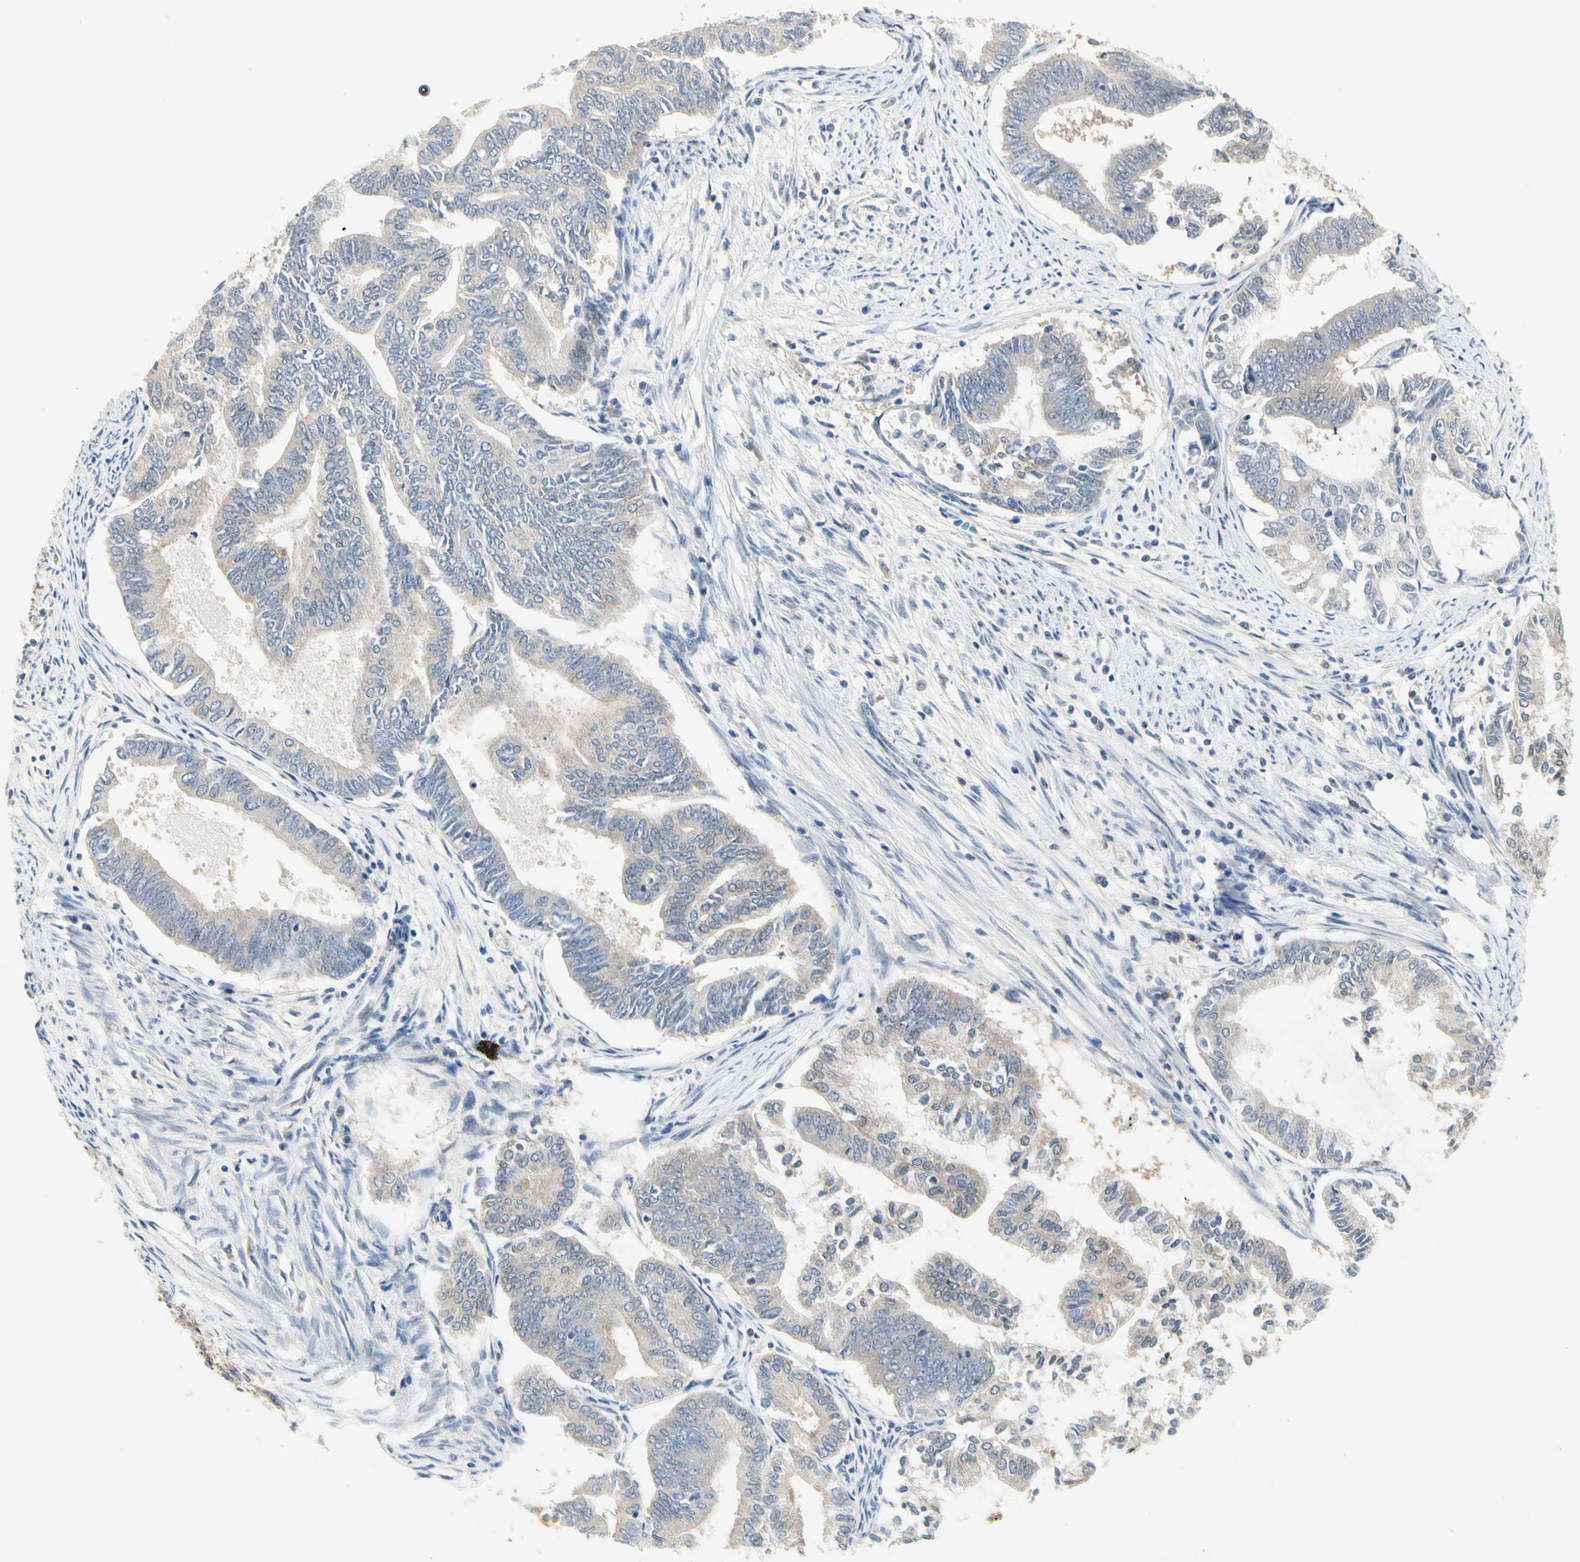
{"staining": {"intensity": "weak", "quantity": ">75%", "location": "cytoplasmic/membranous"}, "tissue": "endometrial cancer", "cell_type": "Tumor cells", "image_type": "cancer", "snomed": [{"axis": "morphology", "description": "Adenocarcinoma, NOS"}, {"axis": "topography", "description": "Endometrium"}], "caption": "Human endometrial cancer (adenocarcinoma) stained with a brown dye reveals weak cytoplasmic/membranous positive expression in about >75% of tumor cells.", "gene": "MPI", "patient": {"sex": "female", "age": 86}}